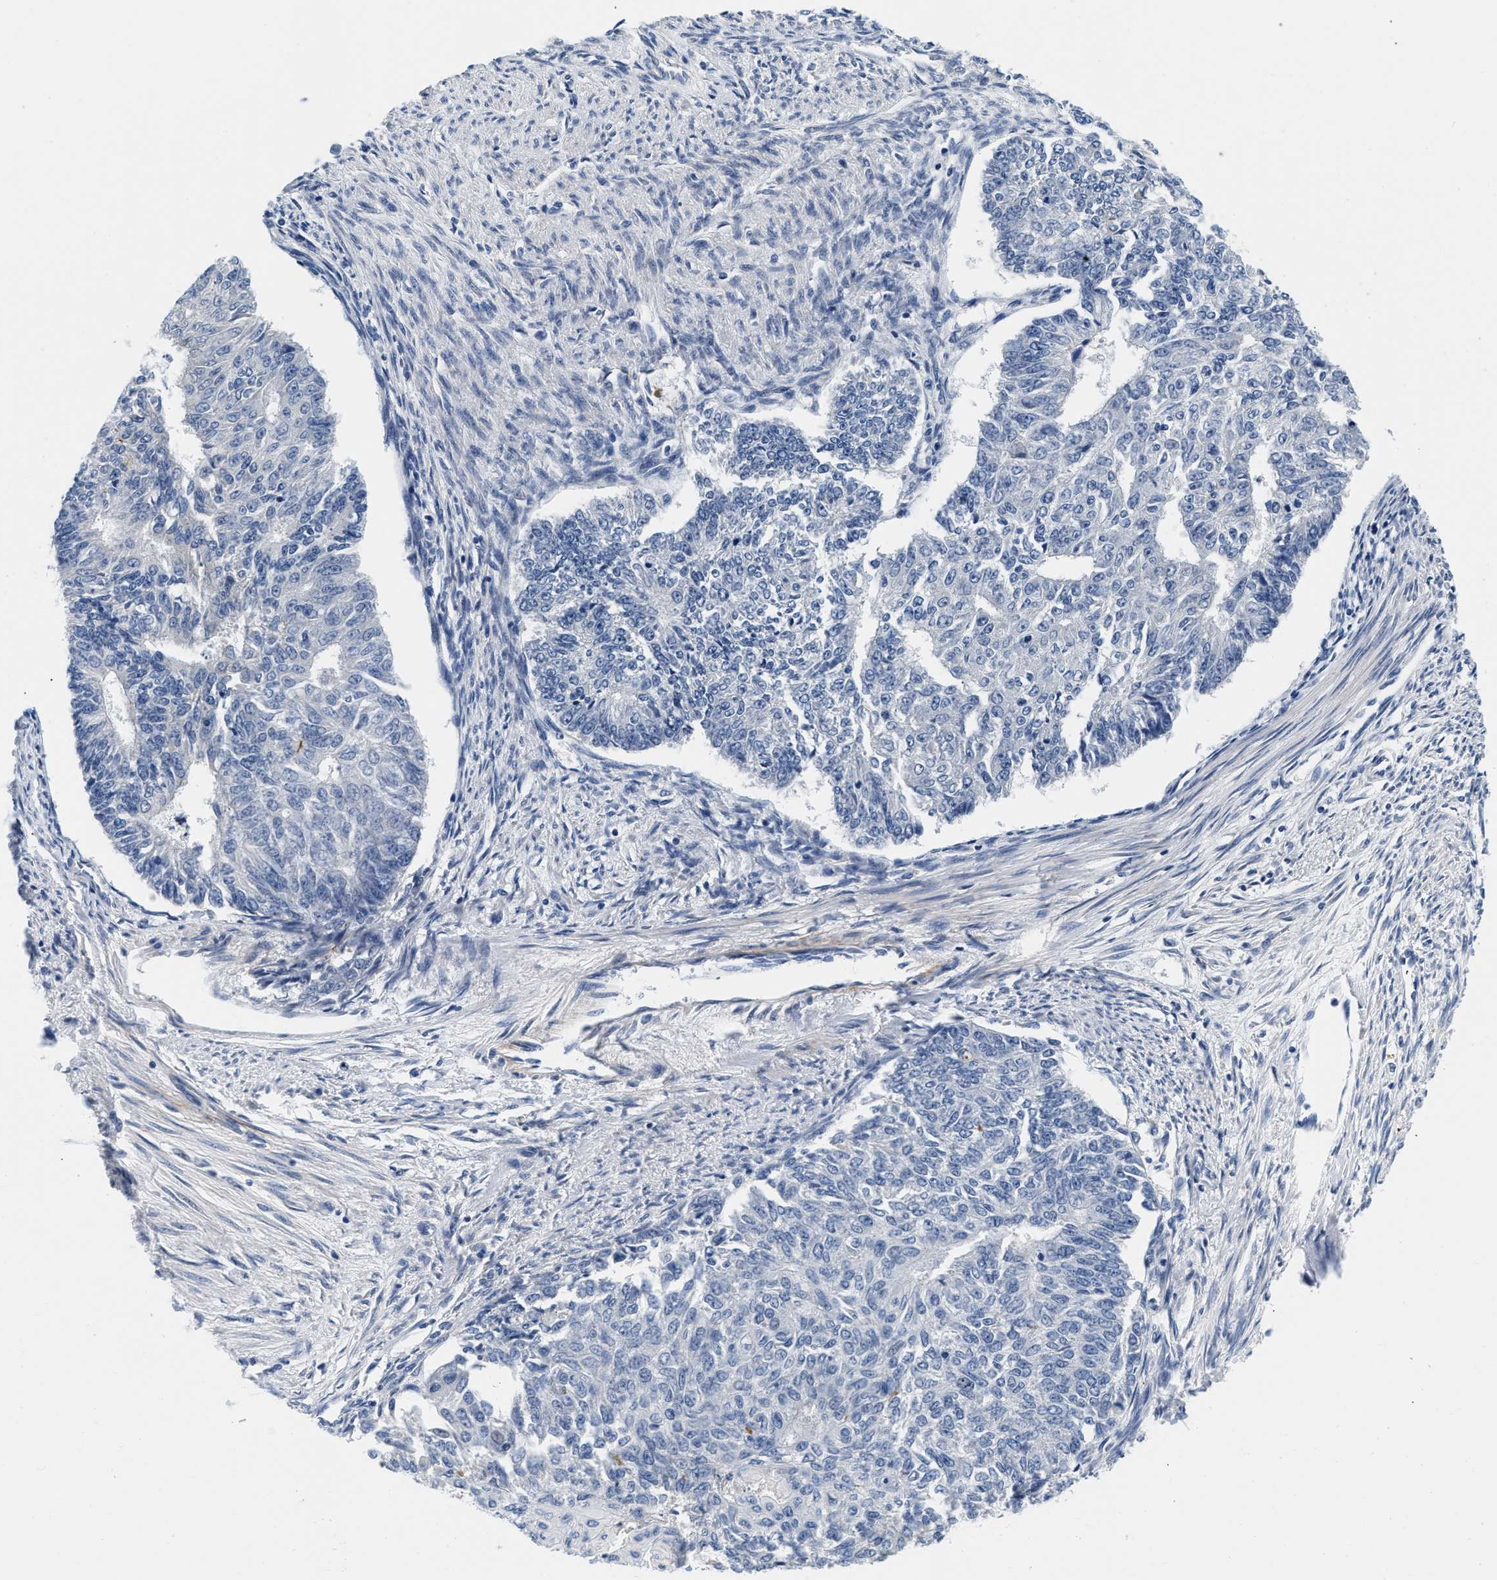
{"staining": {"intensity": "negative", "quantity": "none", "location": "none"}, "tissue": "endometrial cancer", "cell_type": "Tumor cells", "image_type": "cancer", "snomed": [{"axis": "morphology", "description": "Adenocarcinoma, NOS"}, {"axis": "topography", "description": "Endometrium"}], "caption": "This histopathology image is of adenocarcinoma (endometrial) stained with immunohistochemistry (IHC) to label a protein in brown with the nuclei are counter-stained blue. There is no staining in tumor cells.", "gene": "PDP1", "patient": {"sex": "female", "age": 32}}